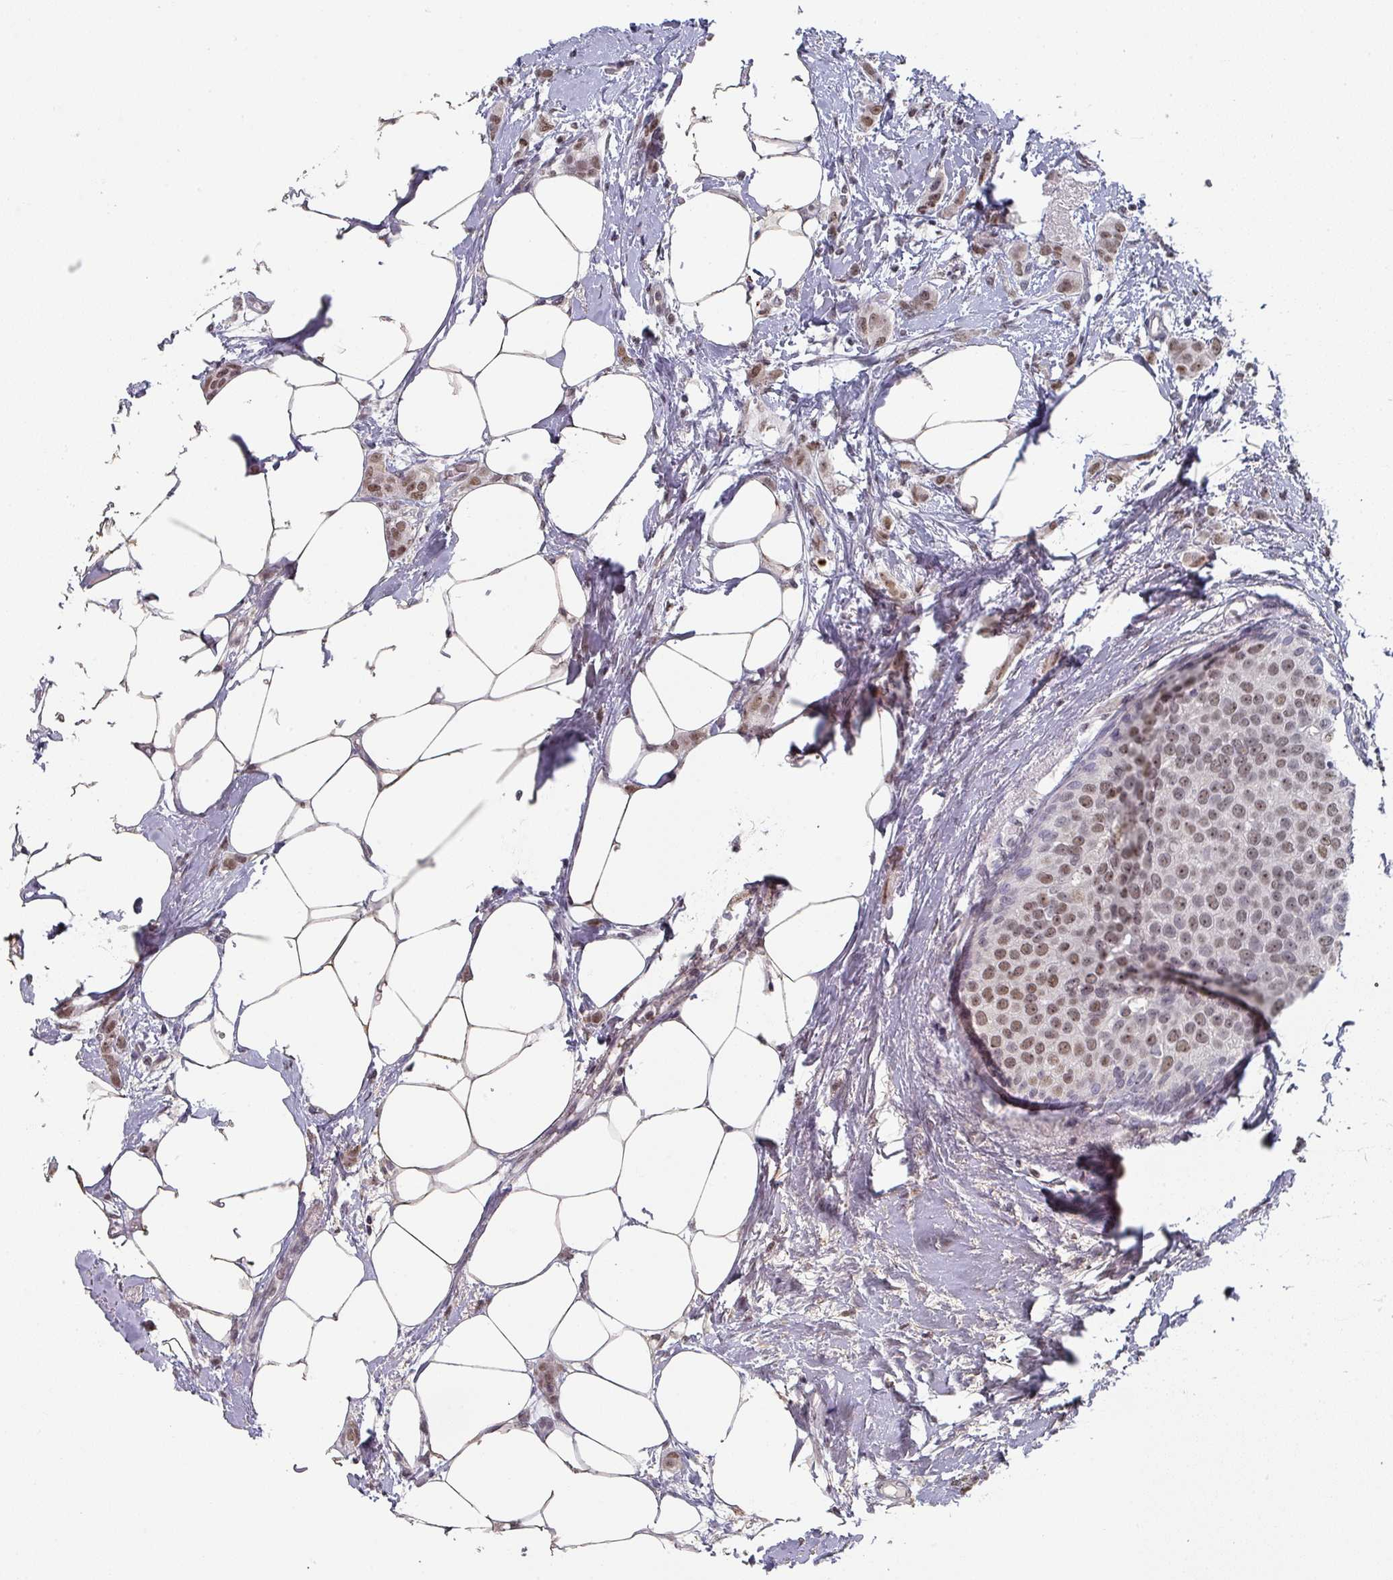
{"staining": {"intensity": "moderate", "quantity": ">75%", "location": "nuclear"}, "tissue": "breast cancer", "cell_type": "Tumor cells", "image_type": "cancer", "snomed": [{"axis": "morphology", "description": "Duct carcinoma"}, {"axis": "topography", "description": "Breast"}], "caption": "Breast cancer (invasive ductal carcinoma) was stained to show a protein in brown. There is medium levels of moderate nuclear expression in about >75% of tumor cells.", "gene": "ZNF654", "patient": {"sex": "female", "age": 72}}